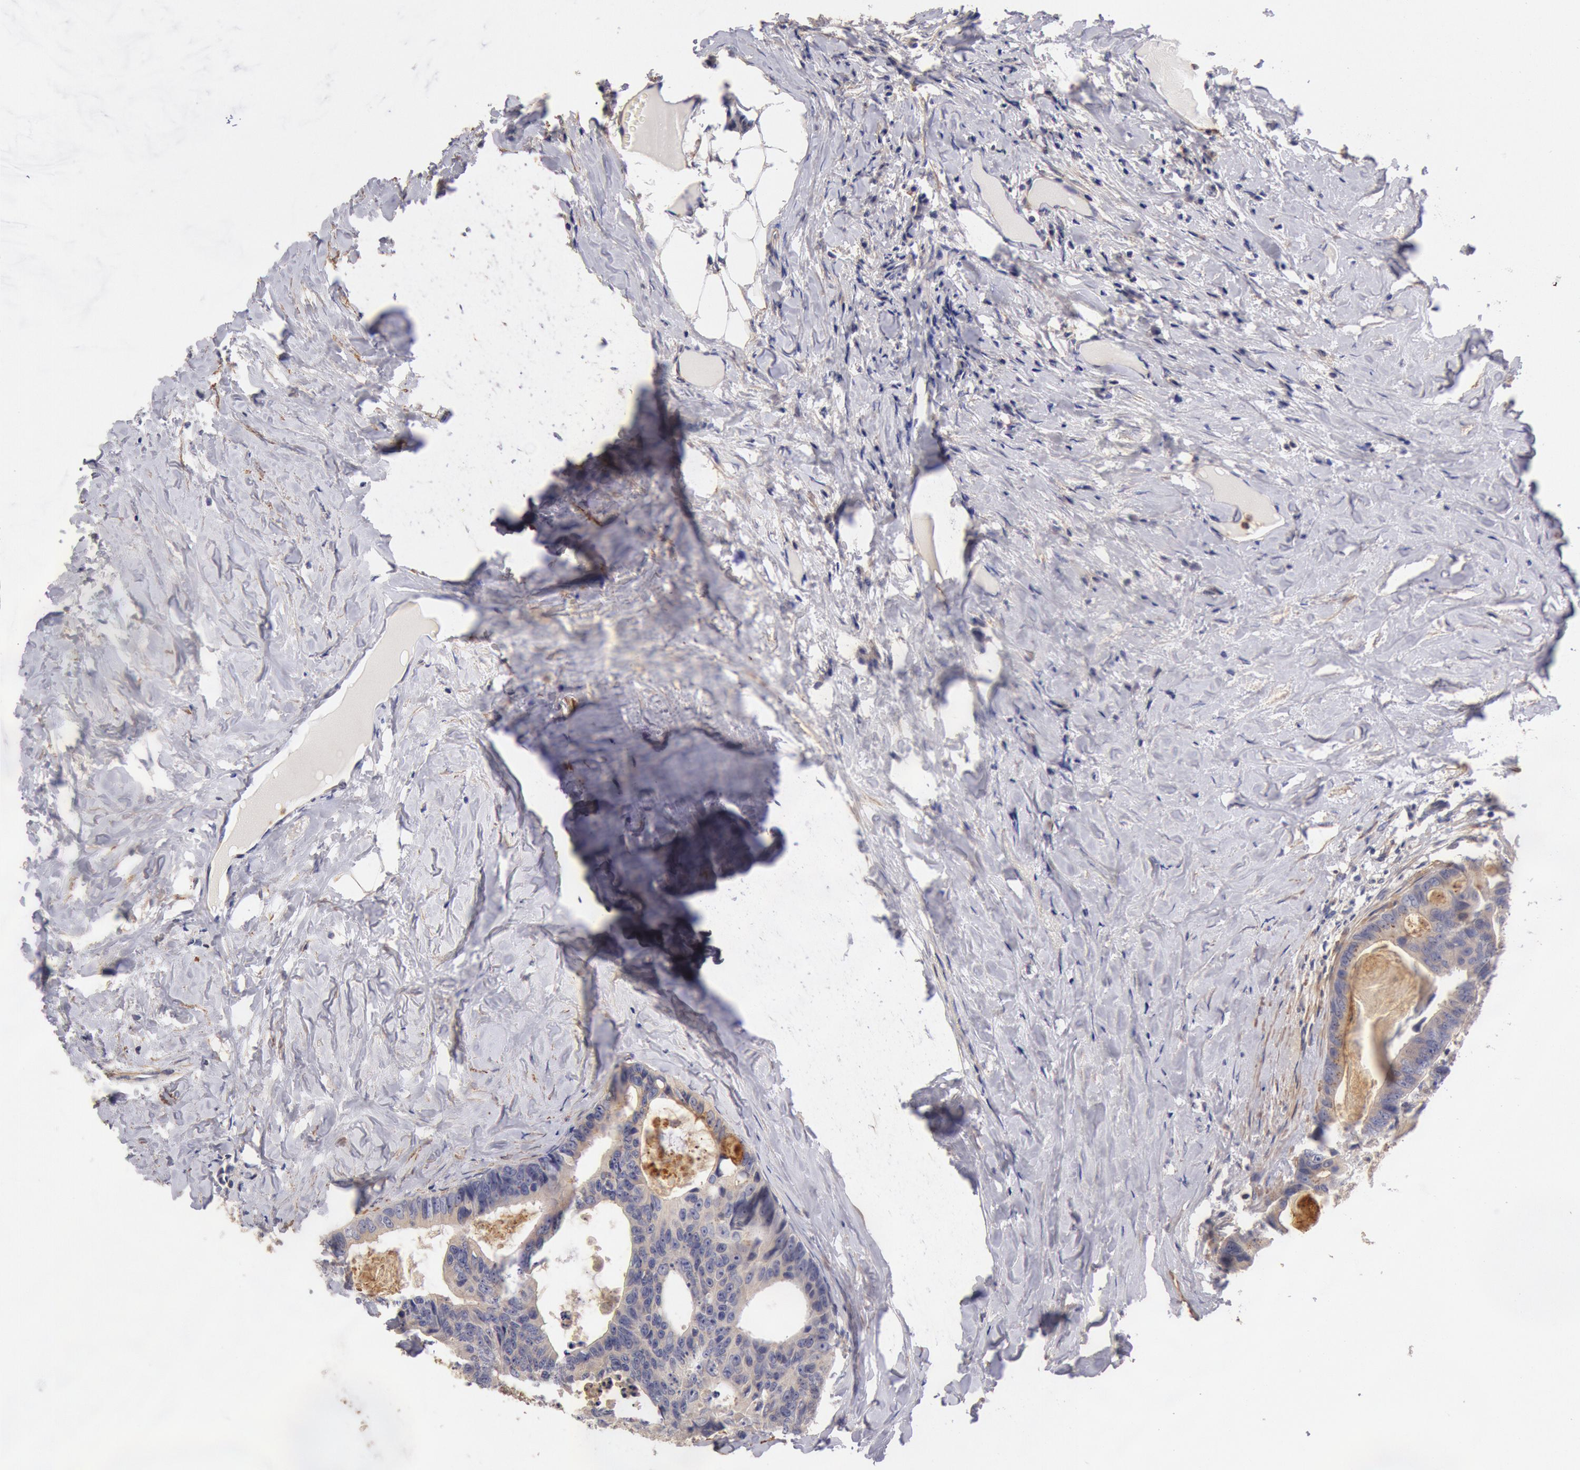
{"staining": {"intensity": "weak", "quantity": ">75%", "location": "cytoplasmic/membranous"}, "tissue": "colorectal cancer", "cell_type": "Tumor cells", "image_type": "cancer", "snomed": [{"axis": "morphology", "description": "Adenocarcinoma, NOS"}, {"axis": "topography", "description": "Colon"}], "caption": "Immunohistochemistry (IHC) staining of colorectal cancer (adenocarcinoma), which displays low levels of weak cytoplasmic/membranous positivity in about >75% of tumor cells indicating weak cytoplasmic/membranous protein staining. The staining was performed using DAB (3,3'-diaminobenzidine) (brown) for protein detection and nuclei were counterstained in hematoxylin (blue).", "gene": "TMED8", "patient": {"sex": "female", "age": 55}}